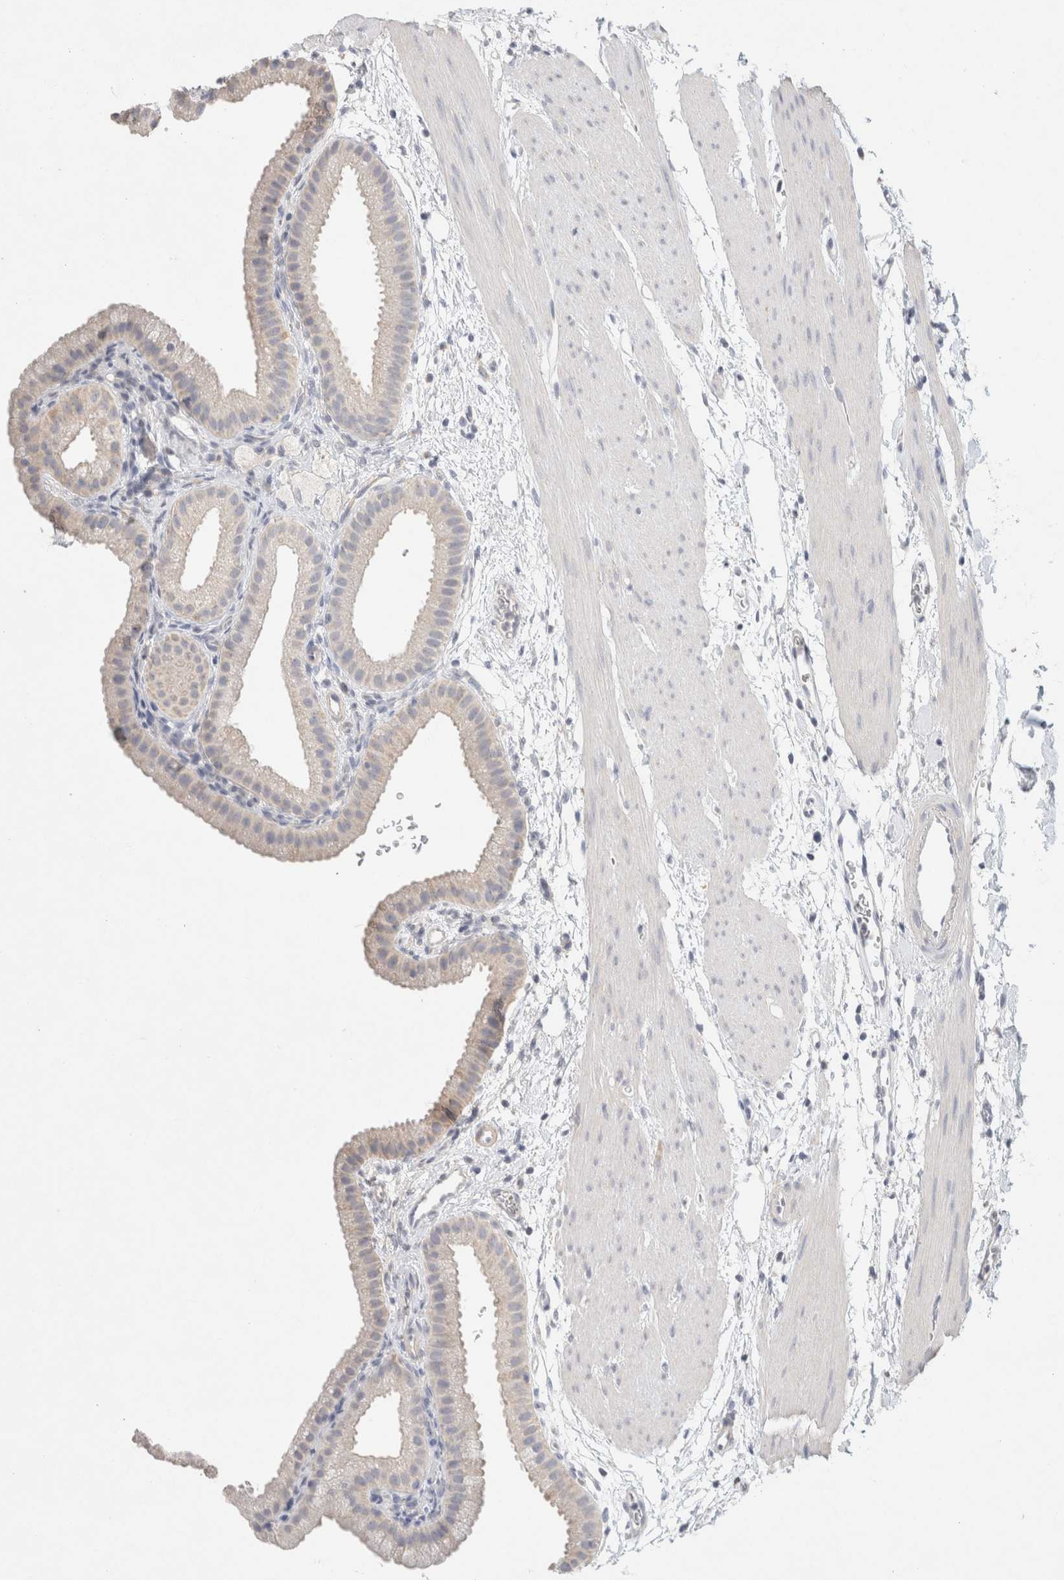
{"staining": {"intensity": "negative", "quantity": "none", "location": "none"}, "tissue": "gallbladder", "cell_type": "Glandular cells", "image_type": "normal", "snomed": [{"axis": "morphology", "description": "Normal tissue, NOS"}, {"axis": "topography", "description": "Gallbladder"}], "caption": "IHC micrograph of benign human gallbladder stained for a protein (brown), which demonstrates no positivity in glandular cells. (Brightfield microscopy of DAB immunohistochemistry at high magnification).", "gene": "MPP2", "patient": {"sex": "female", "age": 64}}